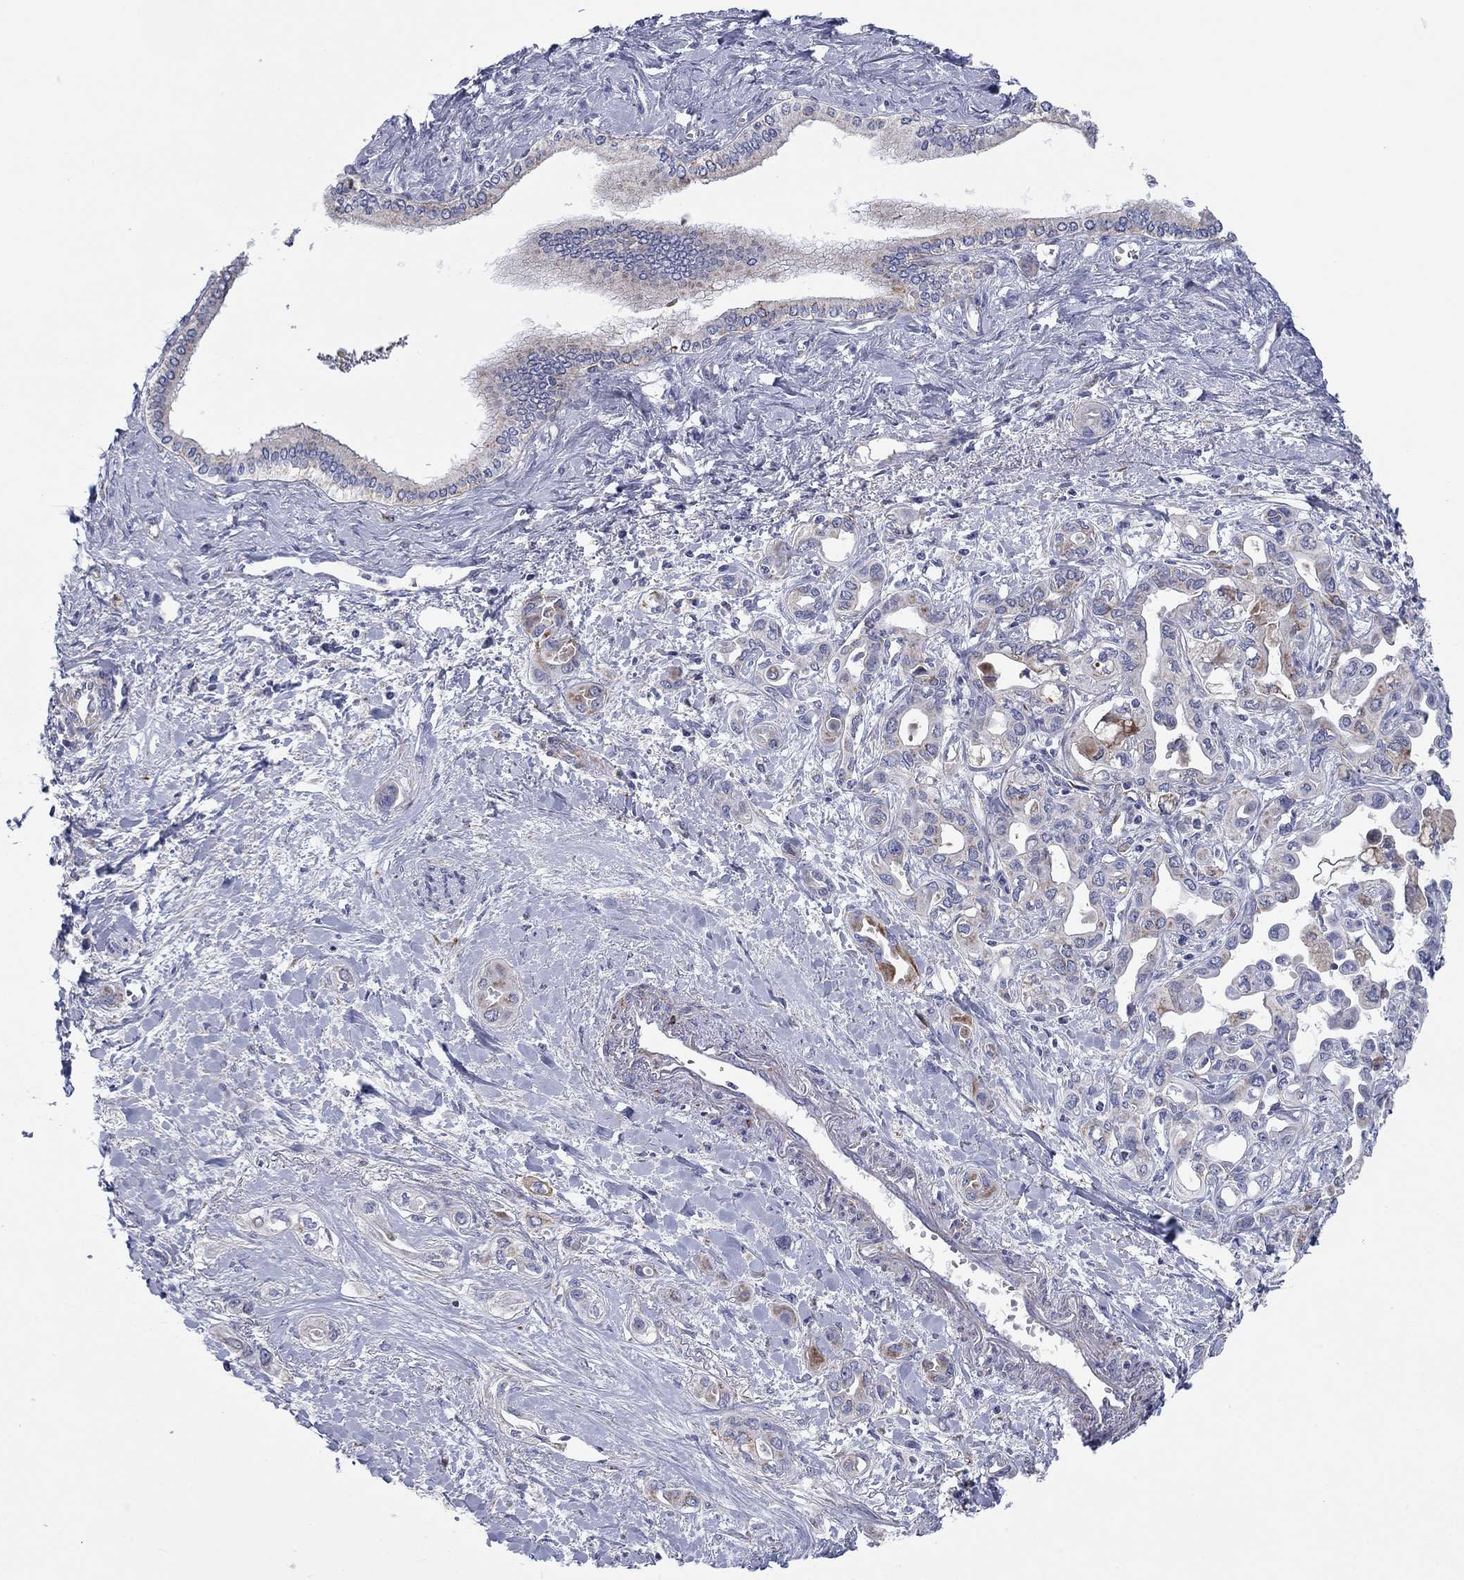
{"staining": {"intensity": "moderate", "quantity": "<25%", "location": "cytoplasmic/membranous"}, "tissue": "liver cancer", "cell_type": "Tumor cells", "image_type": "cancer", "snomed": [{"axis": "morphology", "description": "Cholangiocarcinoma"}, {"axis": "topography", "description": "Liver"}], "caption": "Cholangiocarcinoma (liver) stained for a protein demonstrates moderate cytoplasmic/membranous positivity in tumor cells.", "gene": "MGST3", "patient": {"sex": "female", "age": 64}}